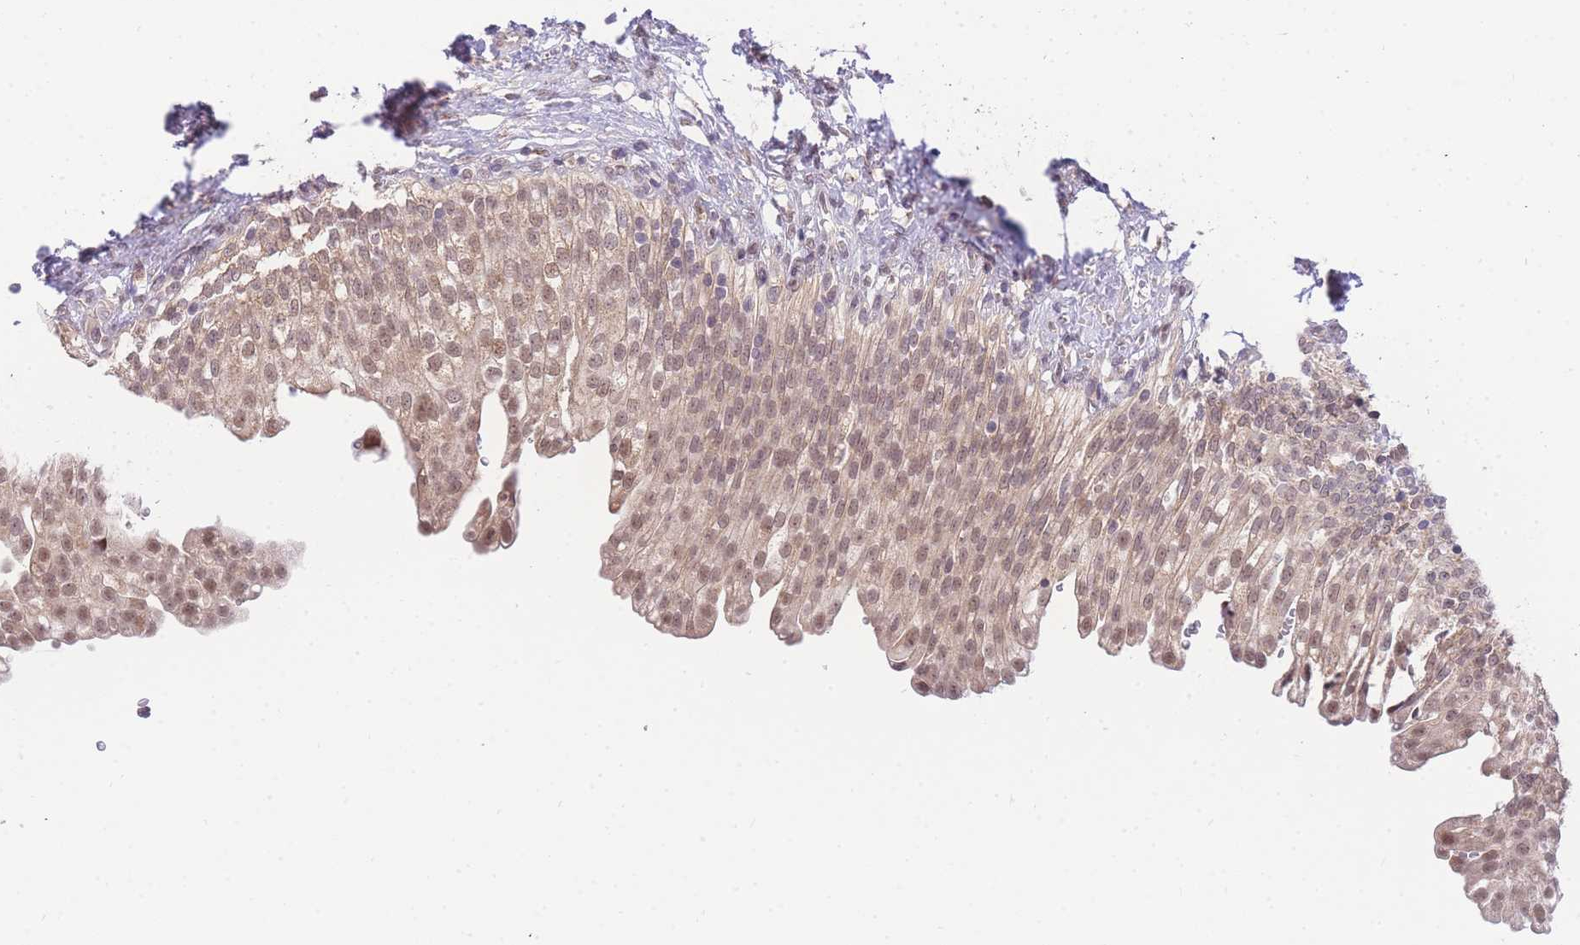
{"staining": {"intensity": "moderate", "quantity": ">75%", "location": "nuclear"}, "tissue": "urinary bladder", "cell_type": "Urothelial cells", "image_type": "normal", "snomed": [{"axis": "morphology", "description": "Urothelial carcinoma, High grade"}, {"axis": "topography", "description": "Urinary bladder"}], "caption": "Benign urinary bladder displays moderate nuclear expression in about >75% of urothelial cells, visualized by immunohistochemistry.", "gene": "PUS10", "patient": {"sex": "male", "age": 46}}